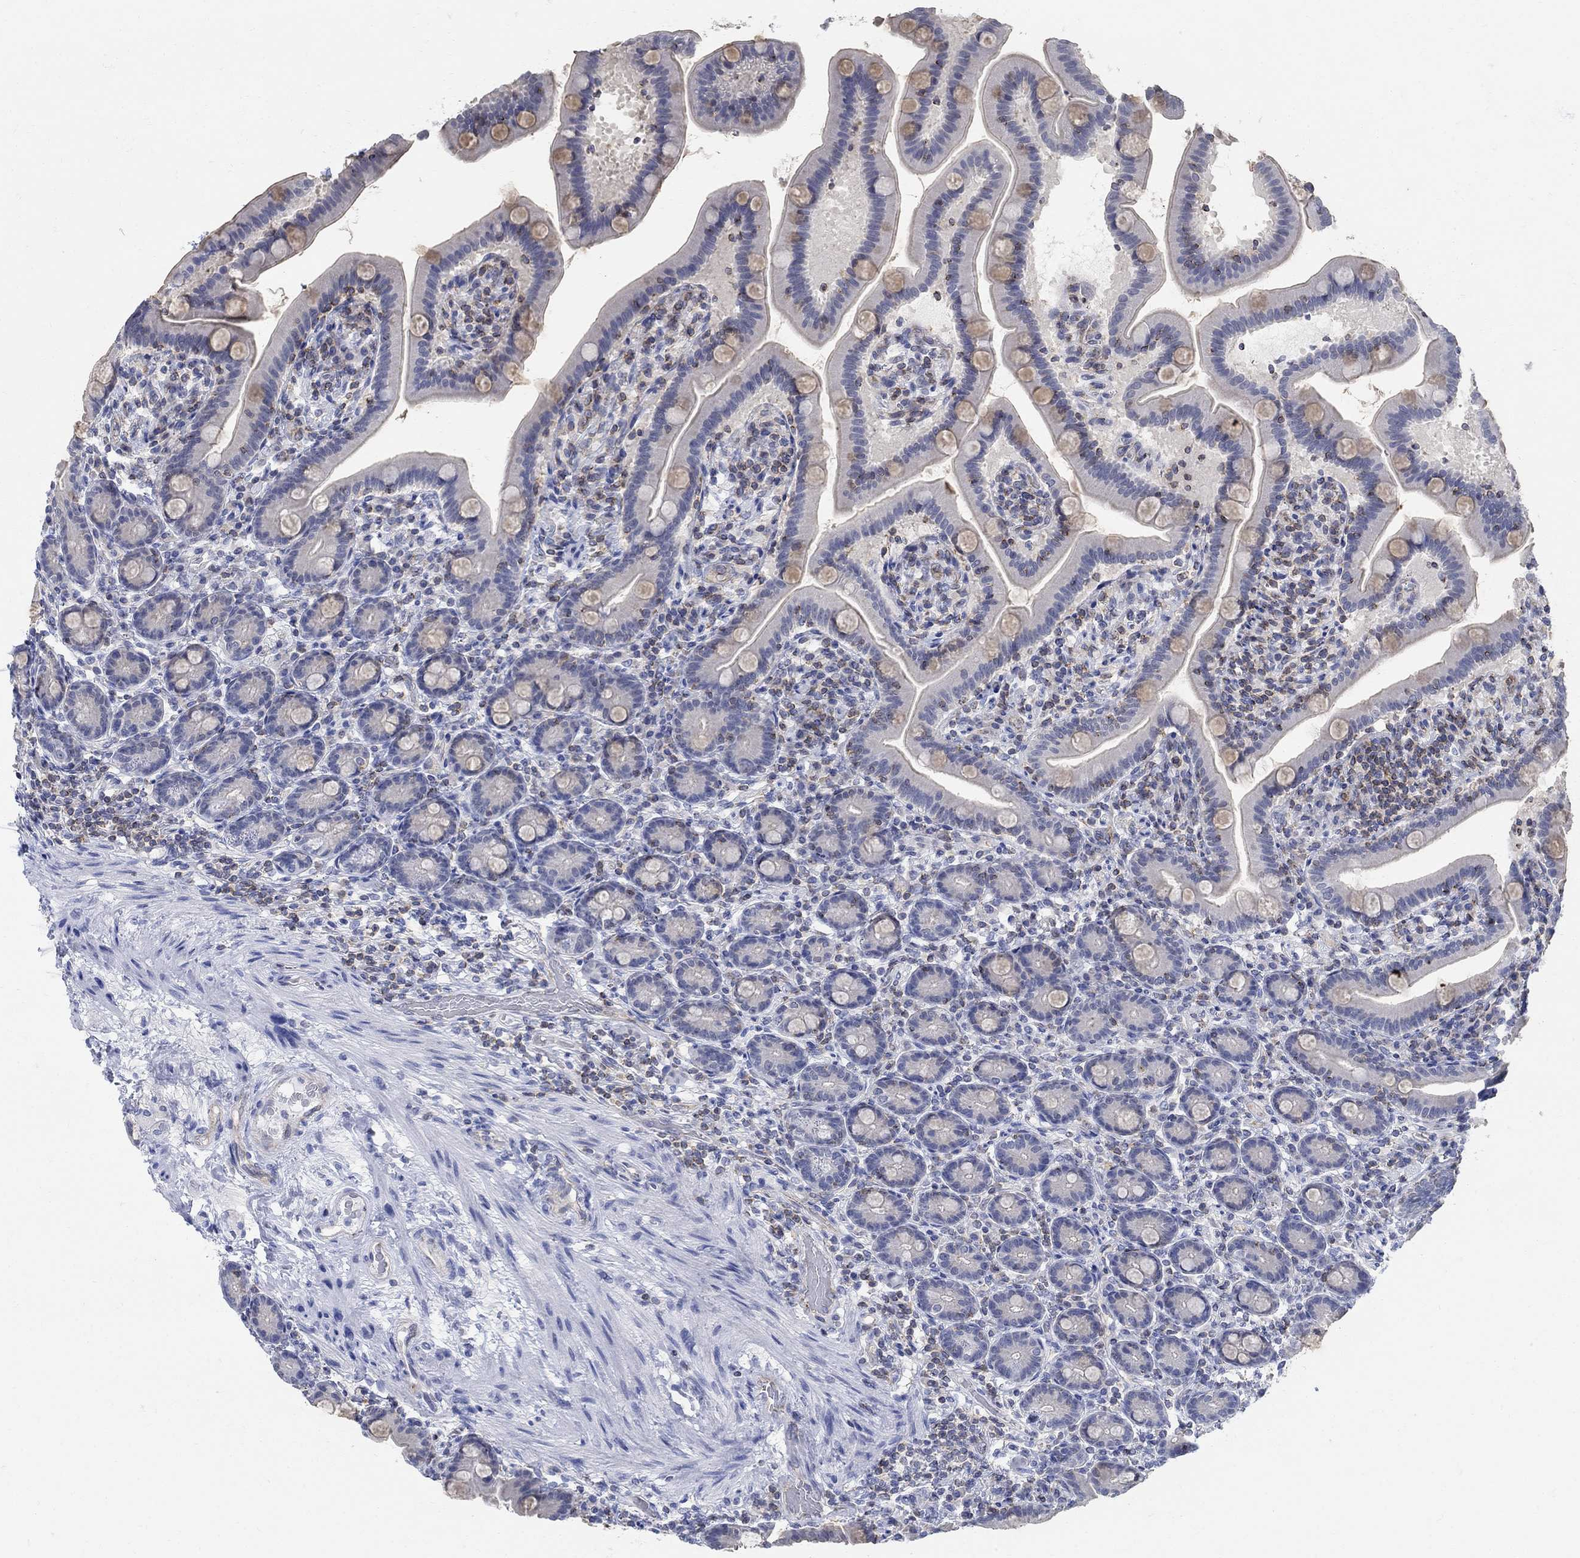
{"staining": {"intensity": "negative", "quantity": "none", "location": "none"}, "tissue": "small intestine", "cell_type": "Glandular cells", "image_type": "normal", "snomed": [{"axis": "morphology", "description": "Normal tissue, NOS"}, {"axis": "topography", "description": "Small intestine"}], "caption": "A high-resolution micrograph shows immunohistochemistry (IHC) staining of unremarkable small intestine, which demonstrates no significant expression in glandular cells. (Immunohistochemistry, brightfield microscopy, high magnification).", "gene": "PHF21B", "patient": {"sex": "male", "age": 66}}